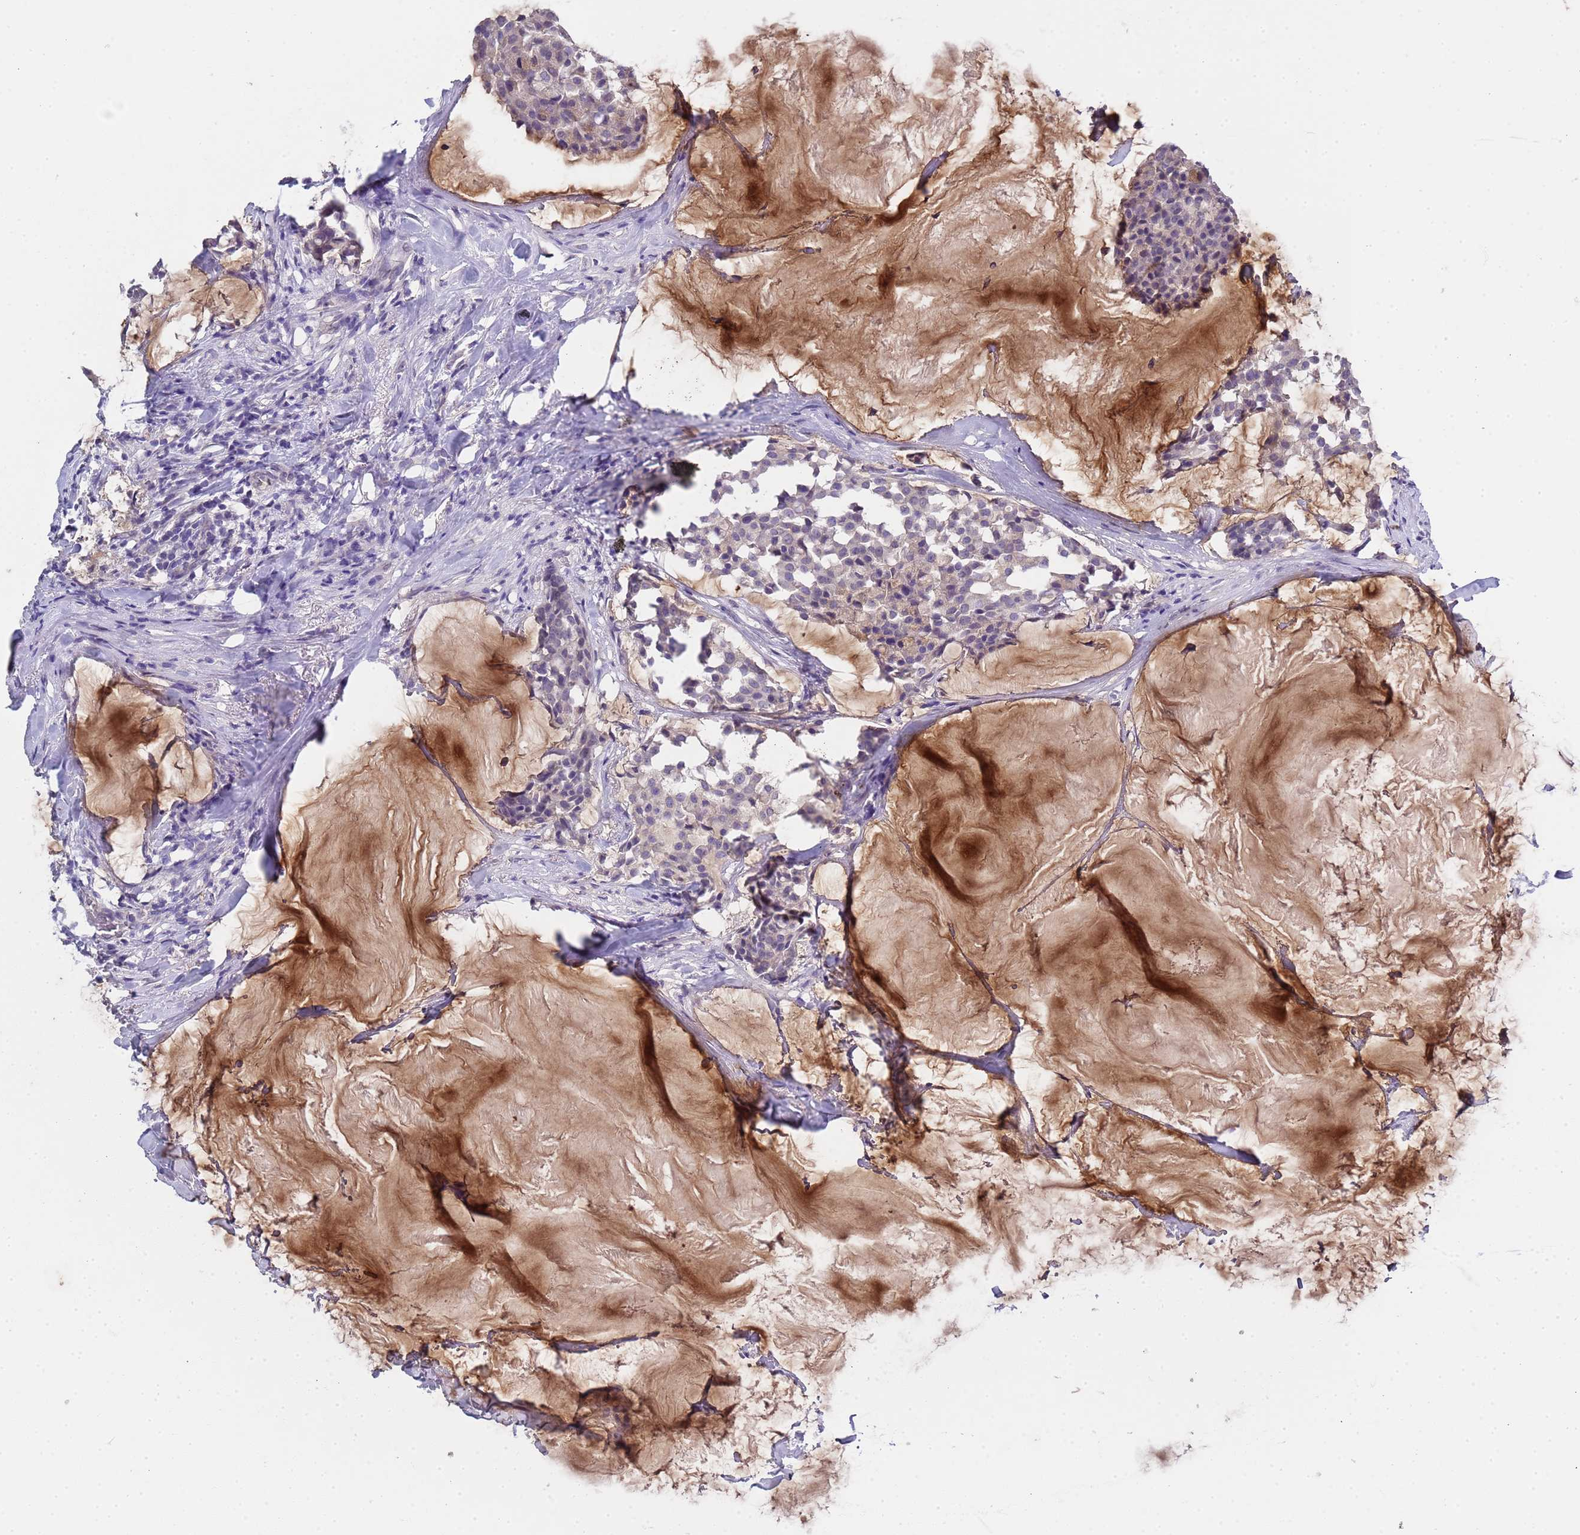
{"staining": {"intensity": "negative", "quantity": "none", "location": "none"}, "tissue": "breast cancer", "cell_type": "Tumor cells", "image_type": "cancer", "snomed": [{"axis": "morphology", "description": "Duct carcinoma"}, {"axis": "topography", "description": "Breast"}], "caption": "An IHC histopathology image of intraductal carcinoma (breast) is shown. There is no staining in tumor cells of intraductal carcinoma (breast).", "gene": "TRMT10A", "patient": {"sex": "female", "age": 93}}